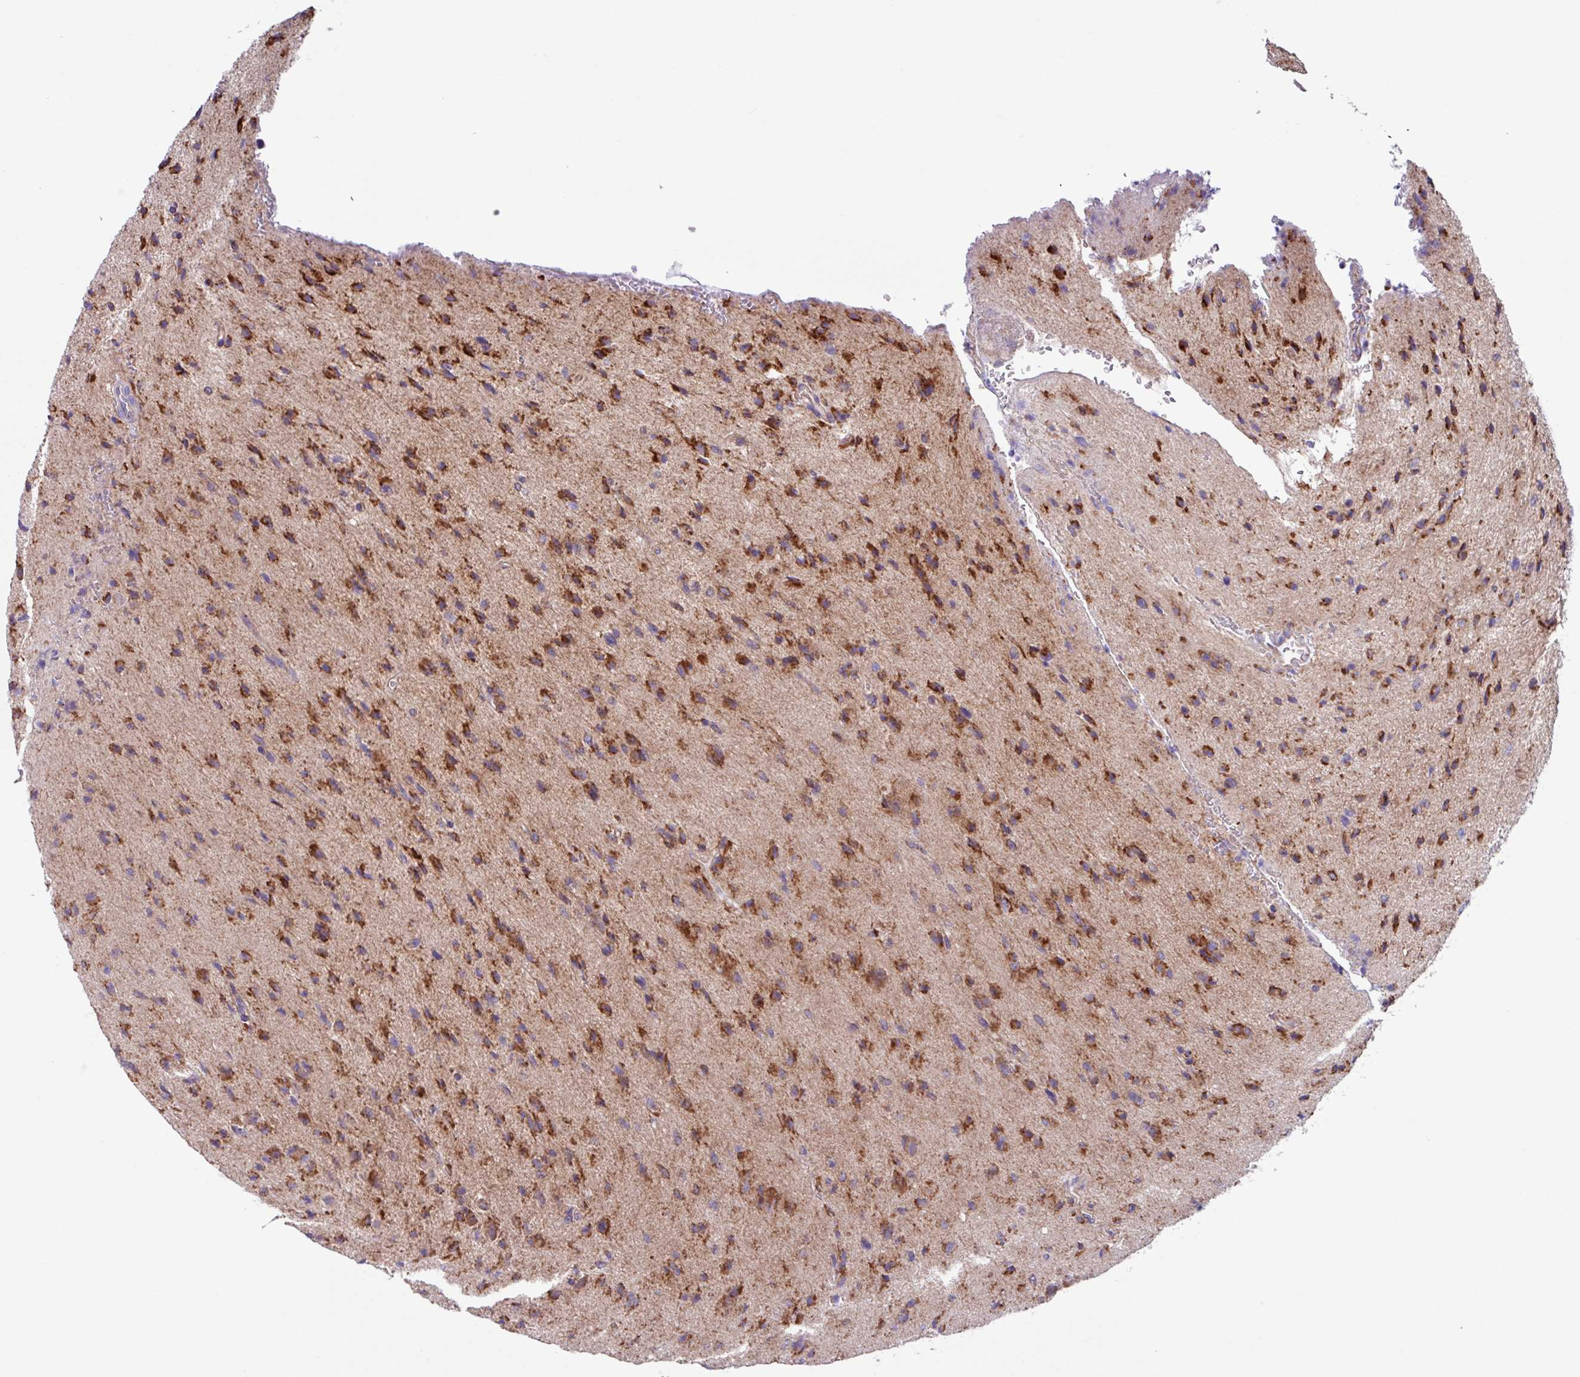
{"staining": {"intensity": "strong", "quantity": ">75%", "location": "cytoplasmic/membranous"}, "tissue": "glioma", "cell_type": "Tumor cells", "image_type": "cancer", "snomed": [{"axis": "morphology", "description": "Glioma, malignant, High grade"}, {"axis": "topography", "description": "Brain"}], "caption": "Immunohistochemical staining of high-grade glioma (malignant) exhibits high levels of strong cytoplasmic/membranous protein positivity in approximately >75% of tumor cells.", "gene": "OTULIN", "patient": {"sex": "male", "age": 36}}